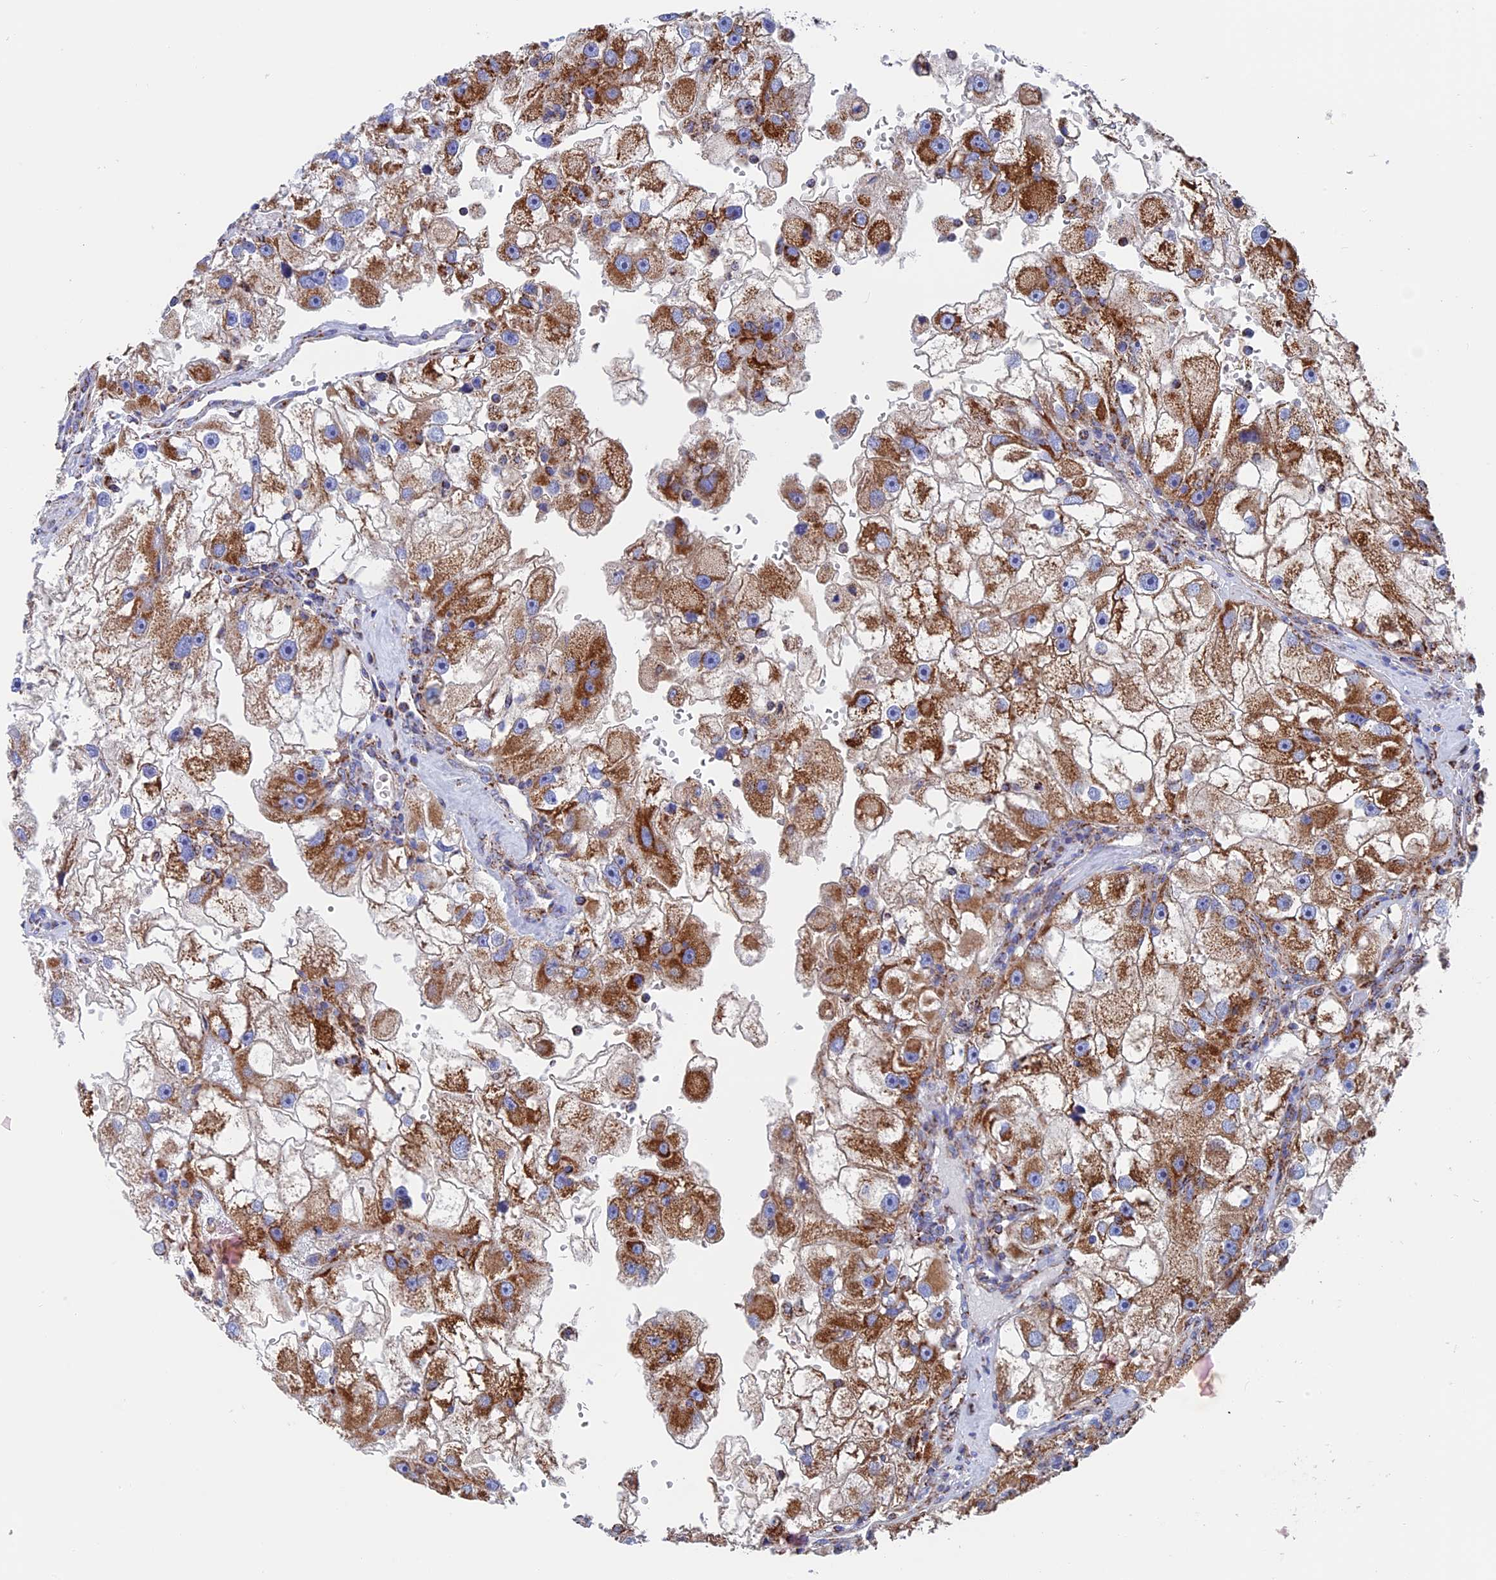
{"staining": {"intensity": "strong", "quantity": ">75%", "location": "cytoplasmic/membranous"}, "tissue": "renal cancer", "cell_type": "Tumor cells", "image_type": "cancer", "snomed": [{"axis": "morphology", "description": "Adenocarcinoma, NOS"}, {"axis": "topography", "description": "Kidney"}], "caption": "This is an image of immunohistochemistry (IHC) staining of renal adenocarcinoma, which shows strong expression in the cytoplasmic/membranous of tumor cells.", "gene": "WDR83", "patient": {"sex": "male", "age": 63}}